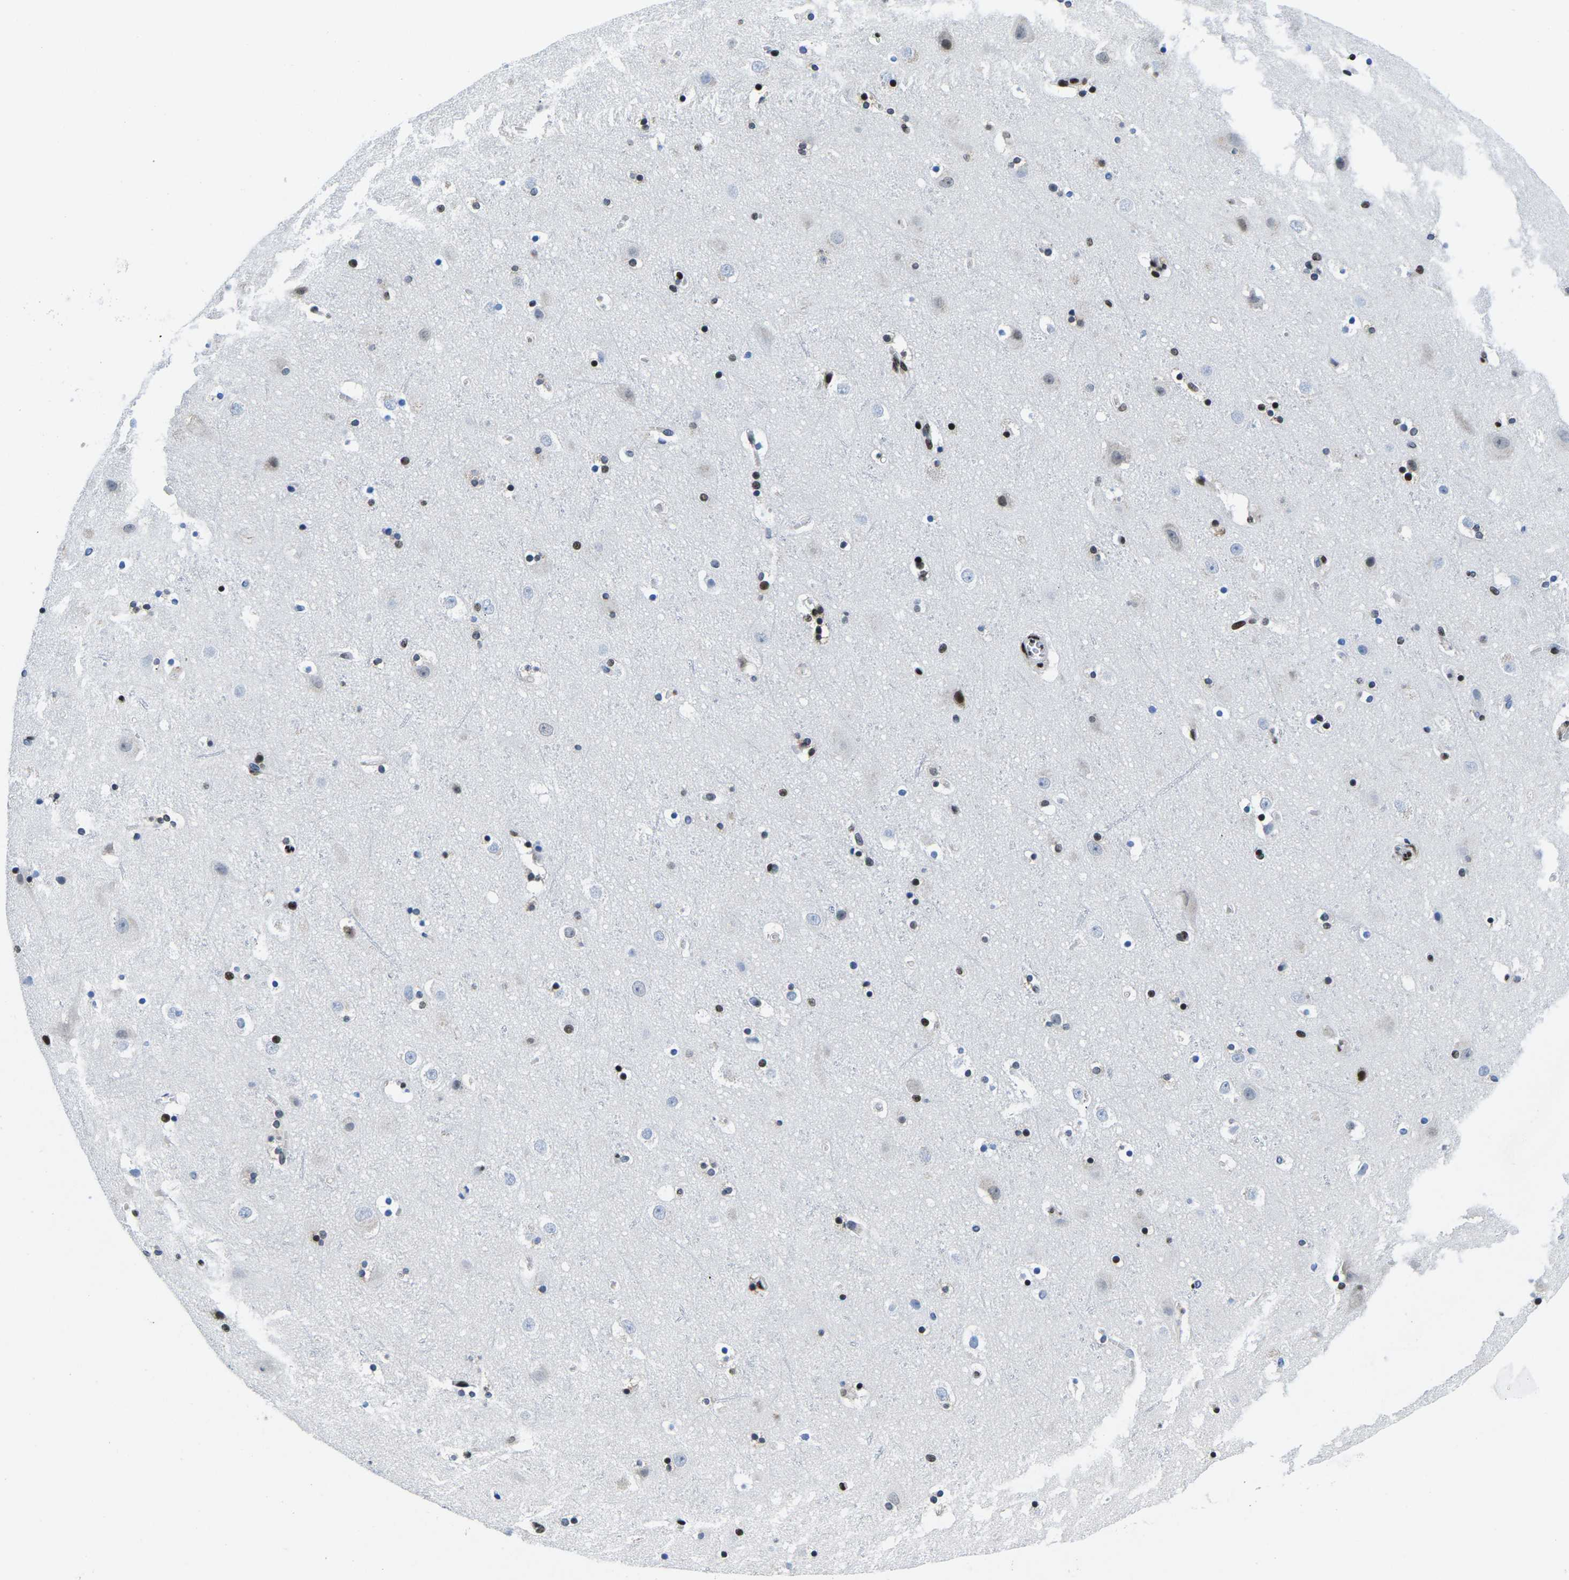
{"staining": {"intensity": "strong", "quantity": "25%-75%", "location": "nuclear"}, "tissue": "cerebral cortex", "cell_type": "Glial cells", "image_type": "normal", "snomed": [{"axis": "morphology", "description": "Normal tissue, NOS"}, {"axis": "topography", "description": "Cerebral cortex"}], "caption": "The immunohistochemical stain shows strong nuclear positivity in glial cells of unremarkable cerebral cortex.", "gene": "ATF1", "patient": {"sex": "male", "age": 45}}